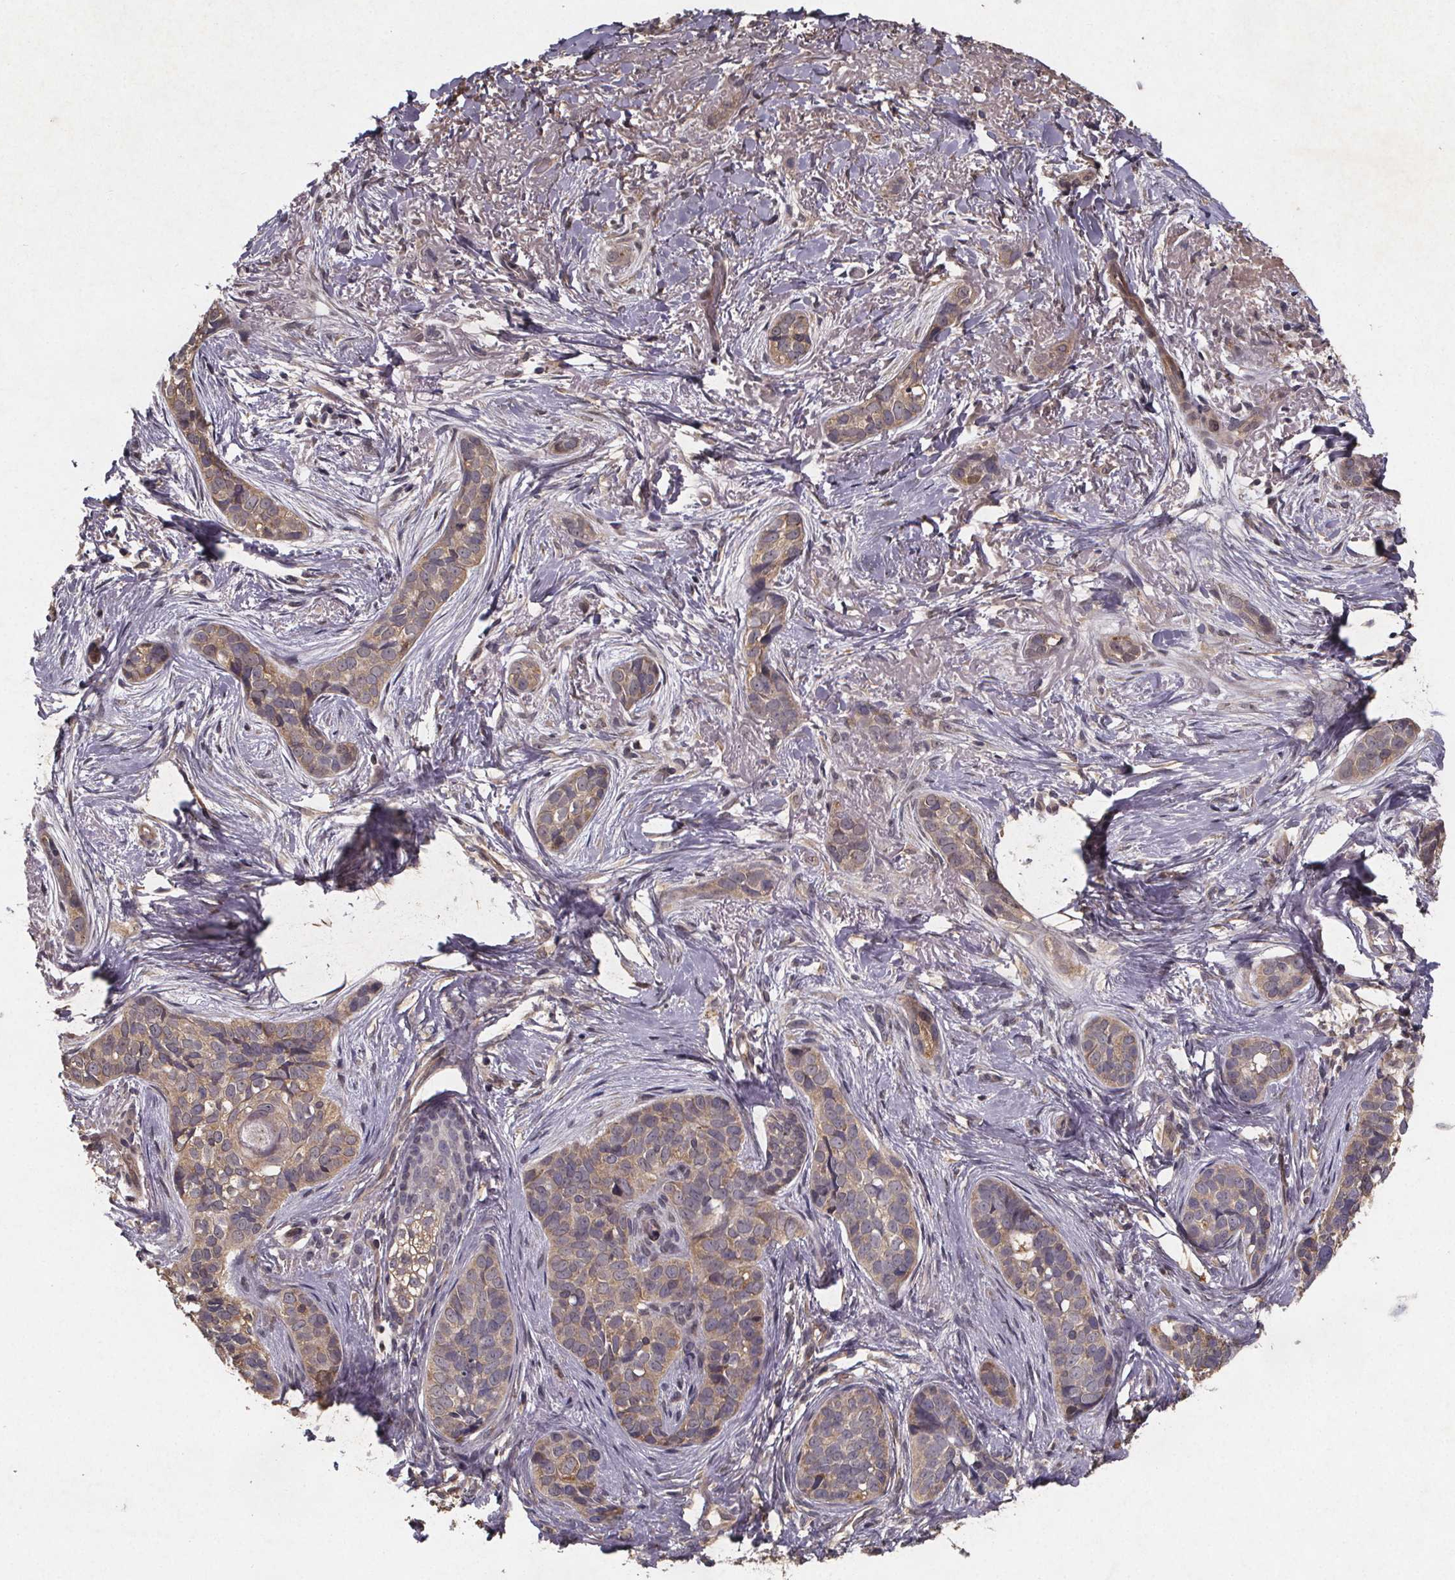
{"staining": {"intensity": "weak", "quantity": ">75%", "location": "cytoplasmic/membranous"}, "tissue": "skin cancer", "cell_type": "Tumor cells", "image_type": "cancer", "snomed": [{"axis": "morphology", "description": "Basal cell carcinoma"}, {"axis": "topography", "description": "Skin"}], "caption": "Immunohistochemical staining of human skin cancer (basal cell carcinoma) demonstrates low levels of weak cytoplasmic/membranous positivity in approximately >75% of tumor cells.", "gene": "PIERCE2", "patient": {"sex": "male", "age": 87}}